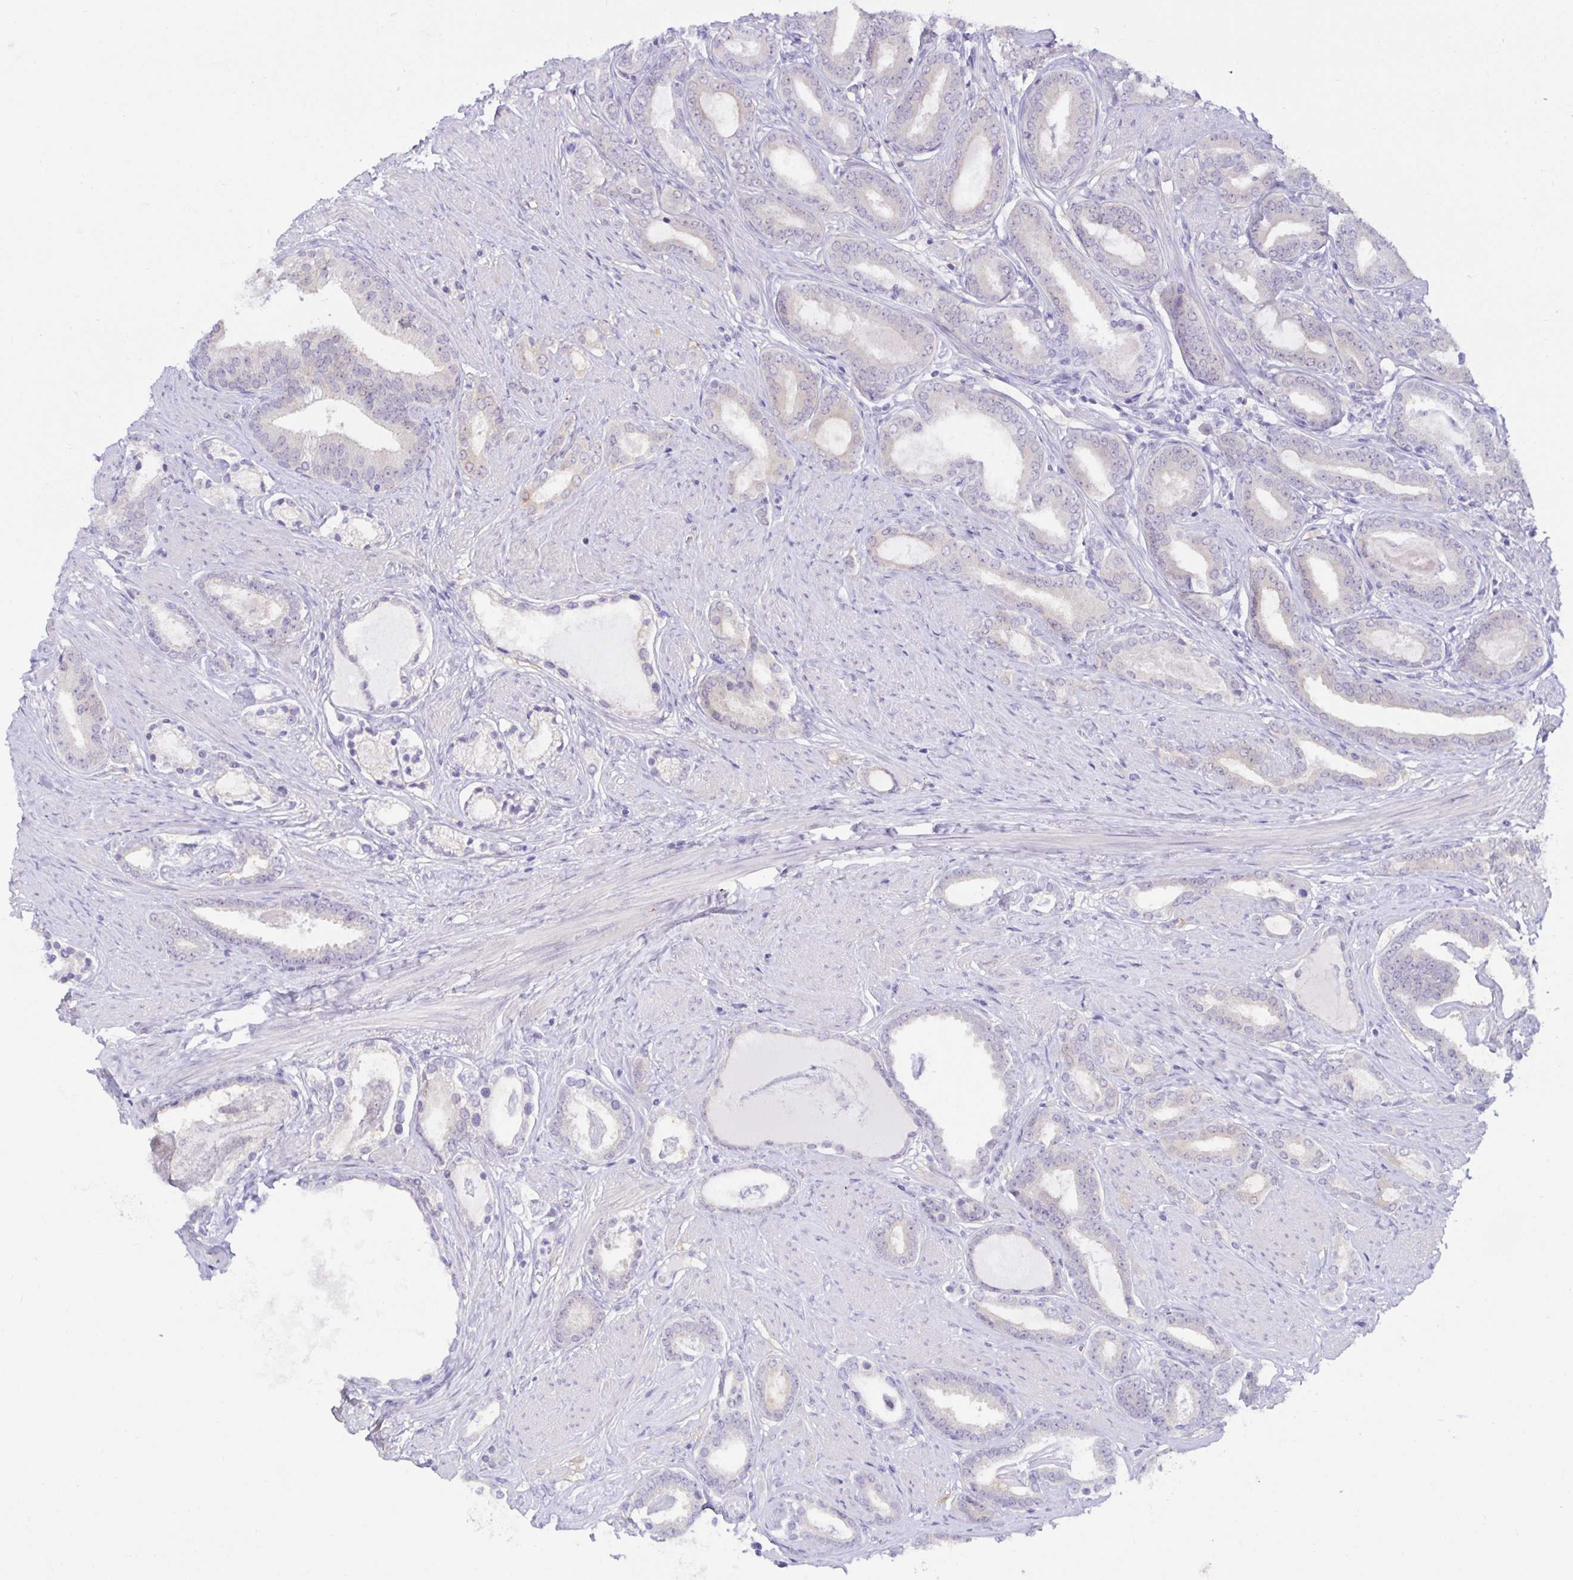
{"staining": {"intensity": "negative", "quantity": "none", "location": "none"}, "tissue": "prostate cancer", "cell_type": "Tumor cells", "image_type": "cancer", "snomed": [{"axis": "morphology", "description": "Adenocarcinoma, High grade"}, {"axis": "topography", "description": "Prostate"}], "caption": "Immunohistochemical staining of prostate cancer (adenocarcinoma (high-grade)) exhibits no significant positivity in tumor cells. Nuclei are stained in blue.", "gene": "MON2", "patient": {"sex": "male", "age": 63}}